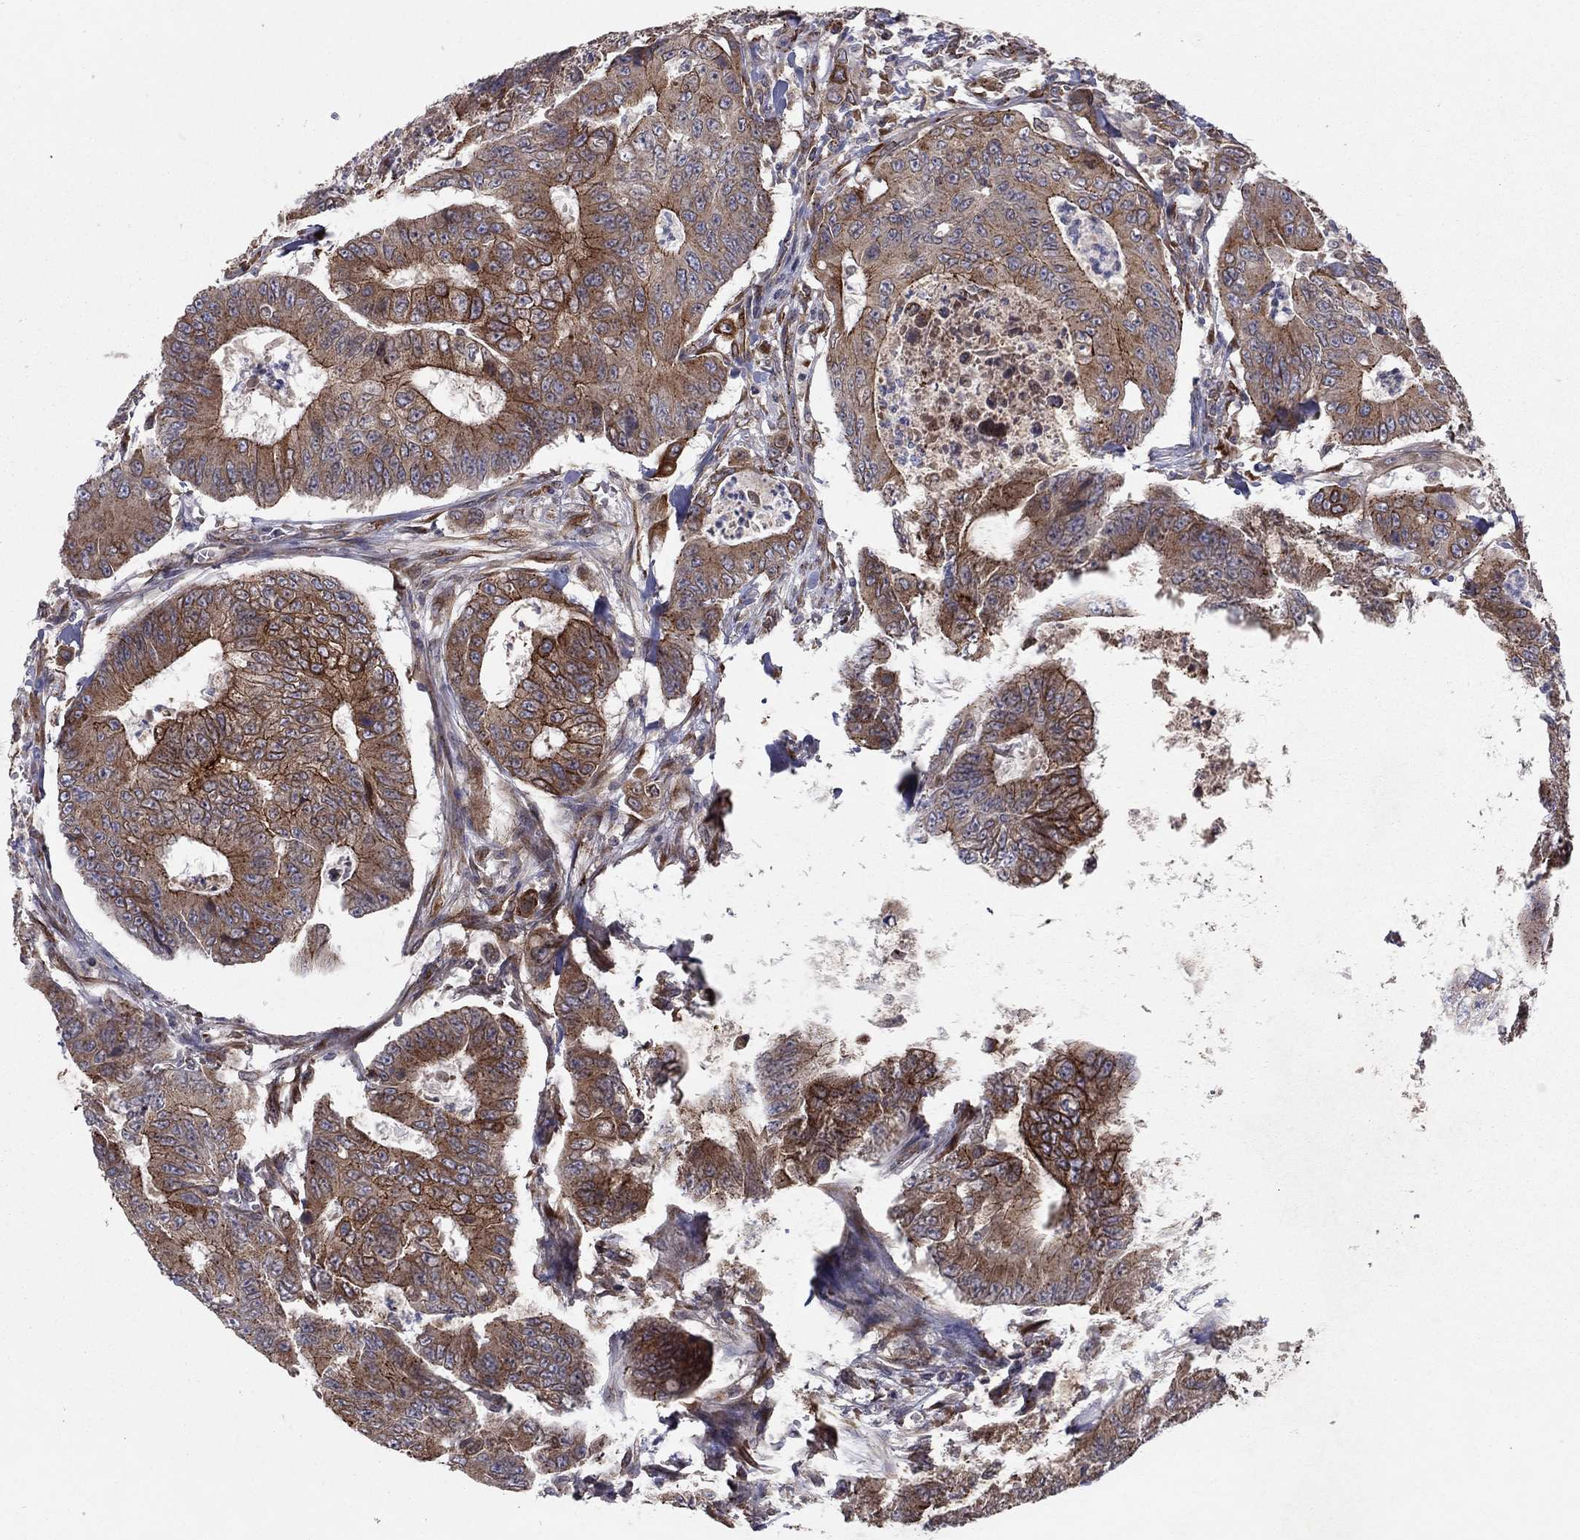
{"staining": {"intensity": "strong", "quantity": "25%-75%", "location": "cytoplasmic/membranous"}, "tissue": "colorectal cancer", "cell_type": "Tumor cells", "image_type": "cancer", "snomed": [{"axis": "morphology", "description": "Adenocarcinoma, NOS"}, {"axis": "topography", "description": "Colon"}], "caption": "Human adenocarcinoma (colorectal) stained with a protein marker displays strong staining in tumor cells.", "gene": "YIF1A", "patient": {"sex": "female", "age": 48}}